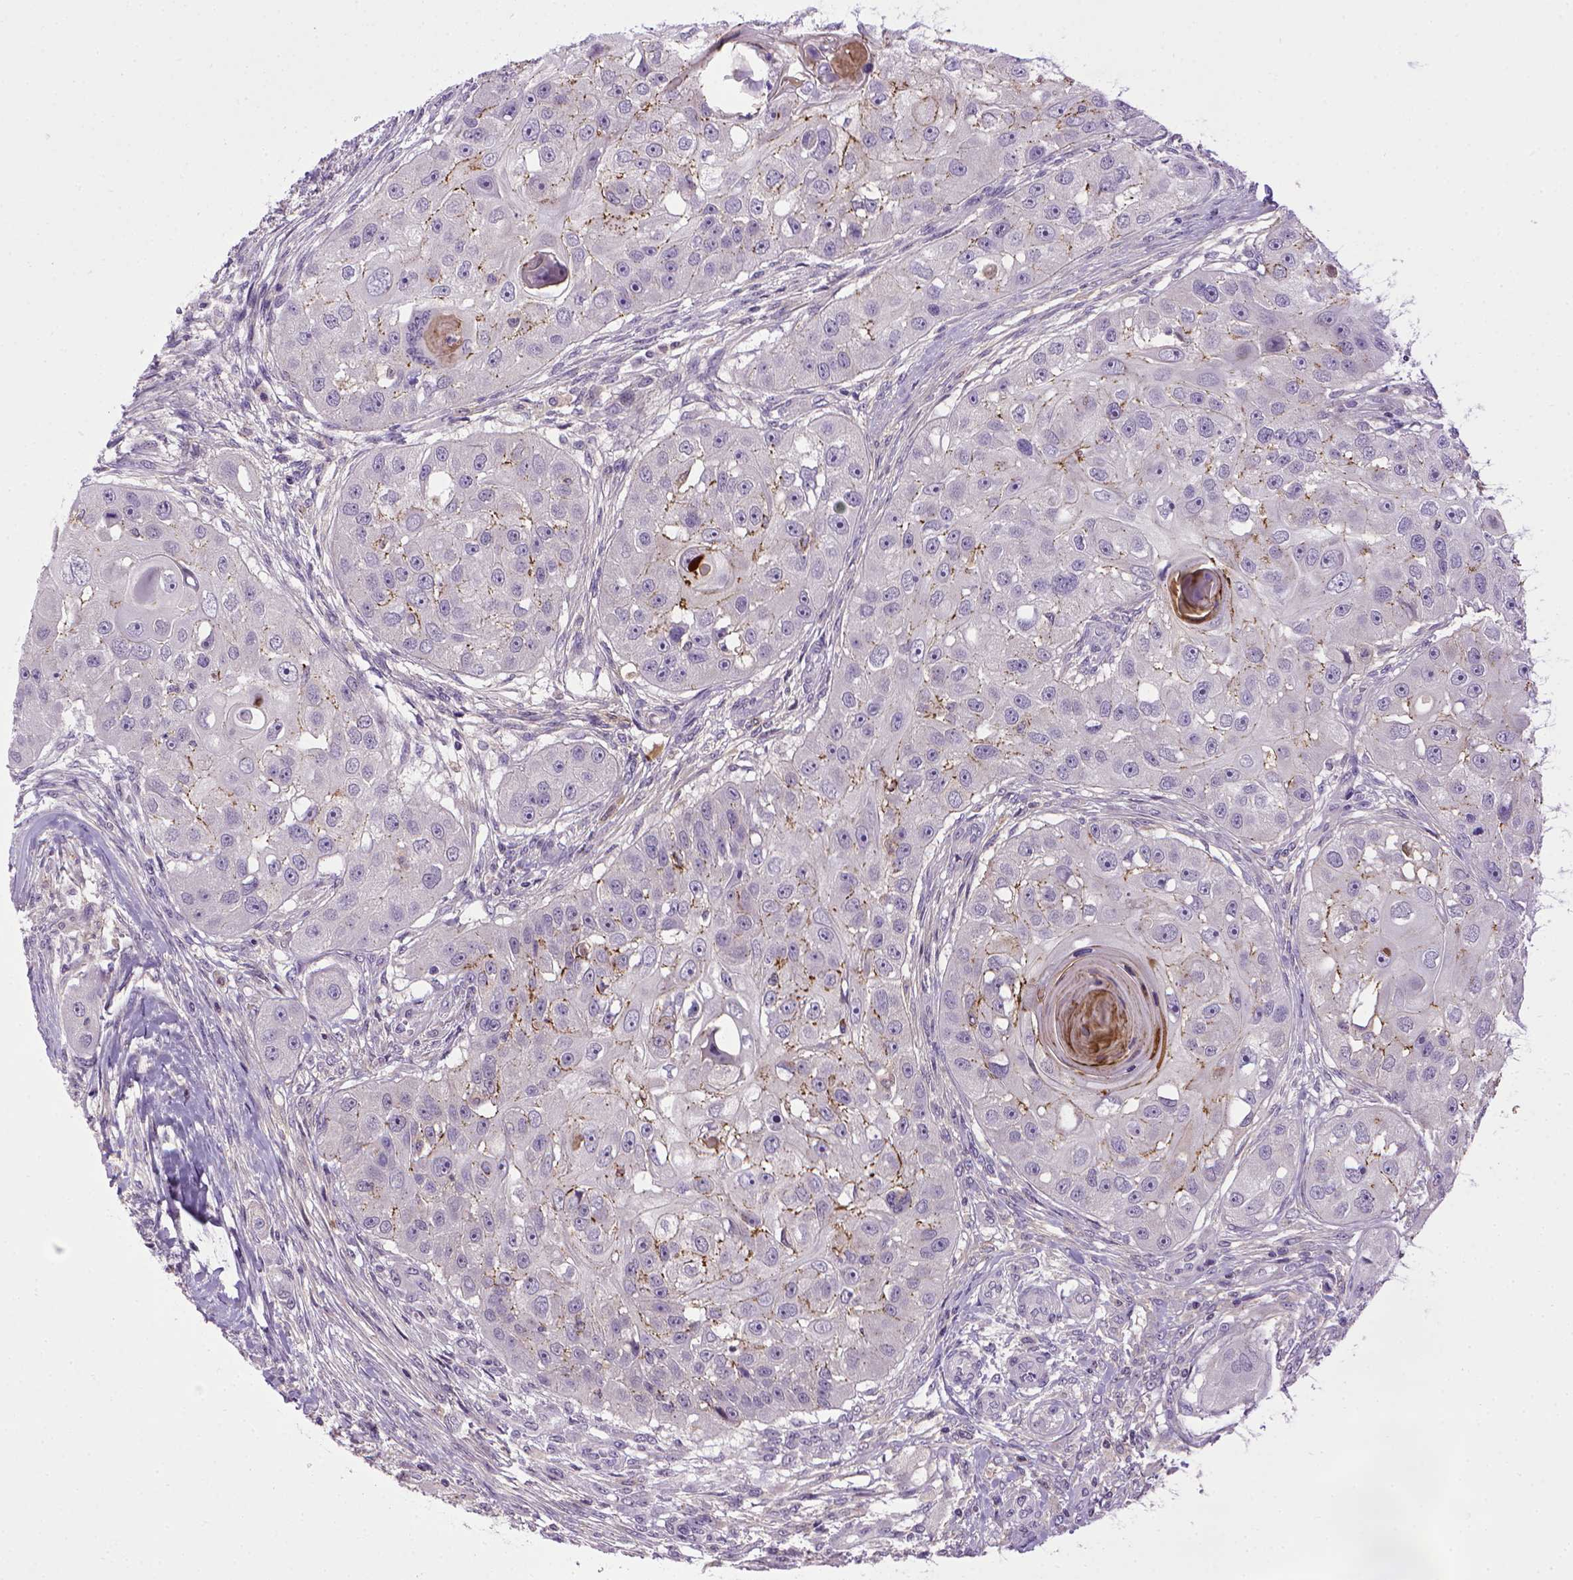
{"staining": {"intensity": "moderate", "quantity": "<25%", "location": "cytoplasmic/membranous"}, "tissue": "head and neck cancer", "cell_type": "Tumor cells", "image_type": "cancer", "snomed": [{"axis": "morphology", "description": "Squamous cell carcinoma, NOS"}, {"axis": "topography", "description": "Head-Neck"}], "caption": "Head and neck cancer tissue displays moderate cytoplasmic/membranous staining in about <25% of tumor cells, visualized by immunohistochemistry. Ihc stains the protein in brown and the nuclei are stained blue.", "gene": "CDH1", "patient": {"sex": "male", "age": 51}}